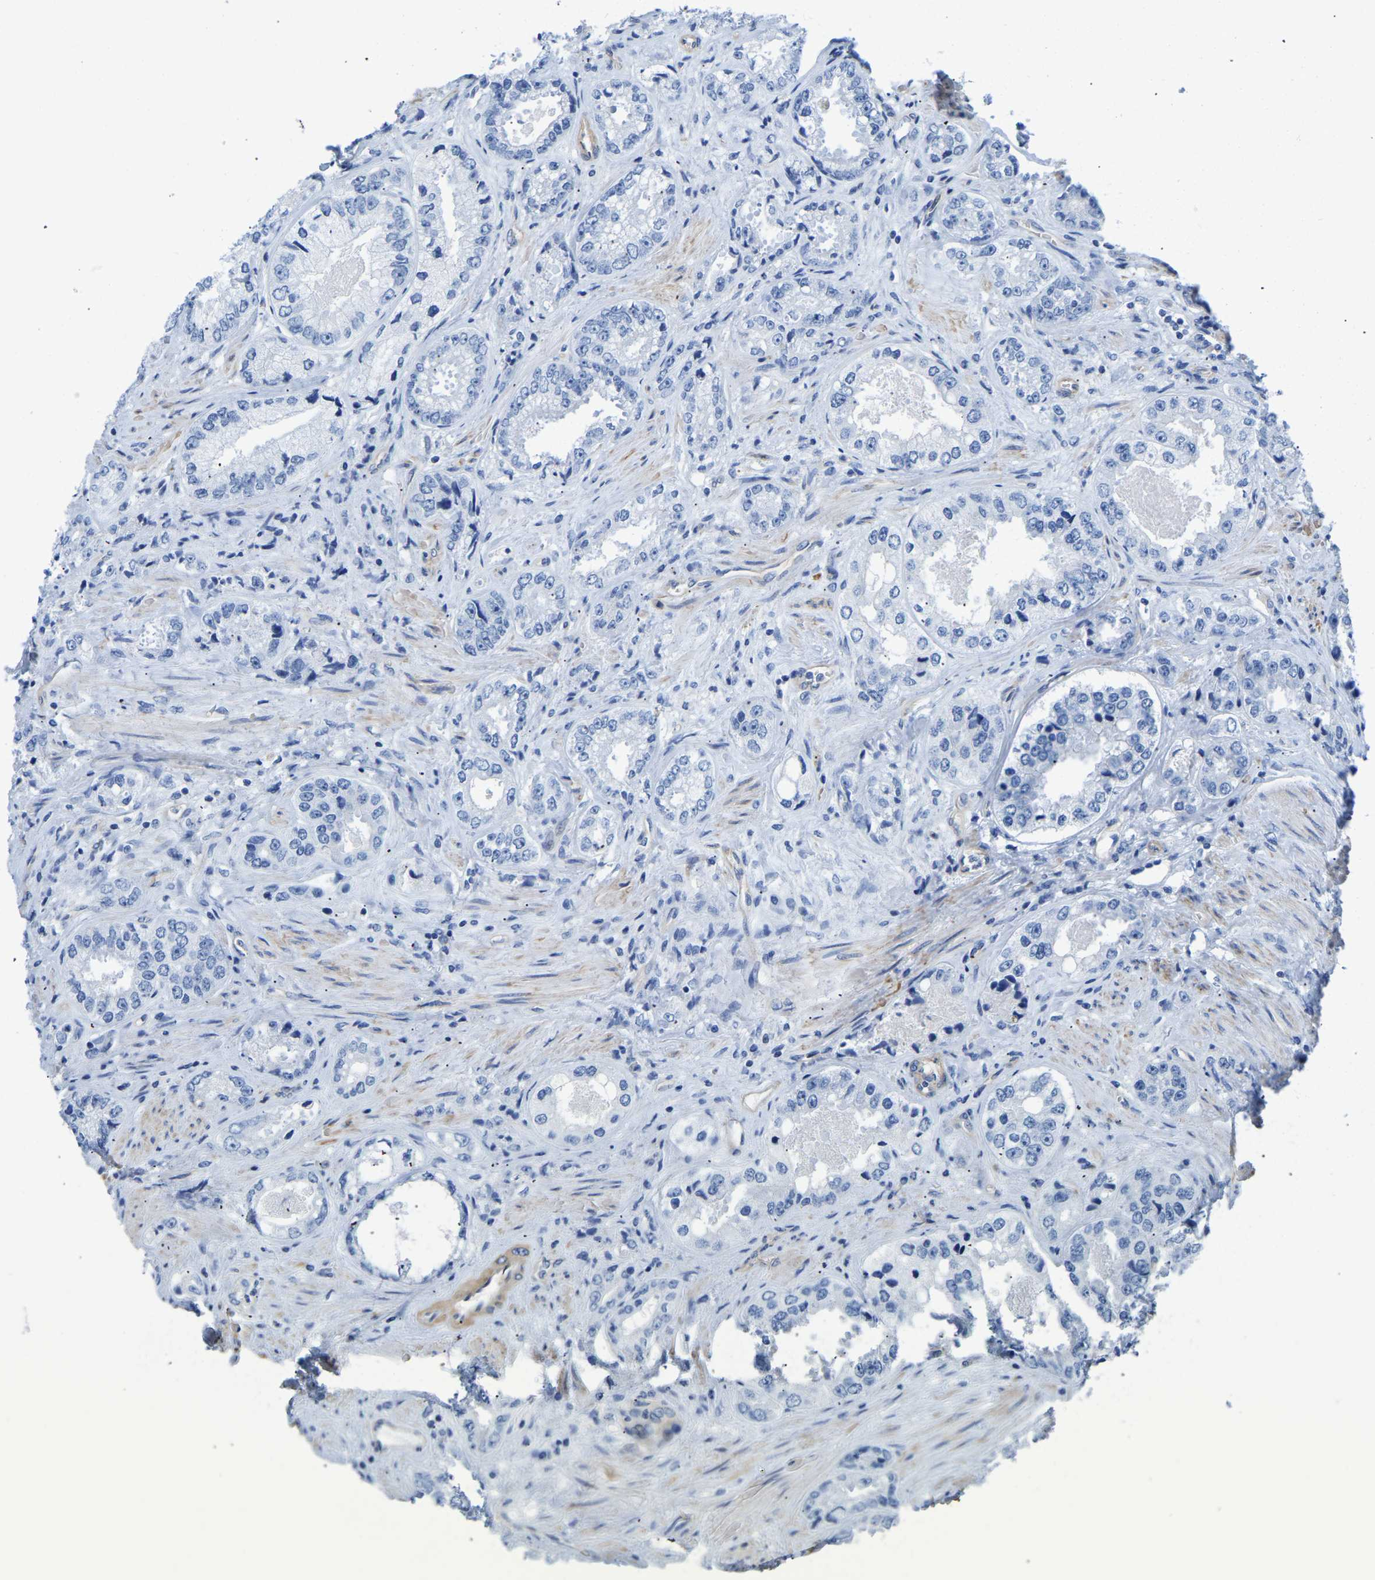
{"staining": {"intensity": "negative", "quantity": "none", "location": "none"}, "tissue": "prostate cancer", "cell_type": "Tumor cells", "image_type": "cancer", "snomed": [{"axis": "morphology", "description": "Adenocarcinoma, High grade"}, {"axis": "topography", "description": "Prostate"}], "caption": "An immunohistochemistry (IHC) micrograph of prostate adenocarcinoma (high-grade) is shown. There is no staining in tumor cells of prostate adenocarcinoma (high-grade). (DAB (3,3'-diaminobenzidine) IHC, high magnification).", "gene": "UPK3A", "patient": {"sex": "male", "age": 61}}